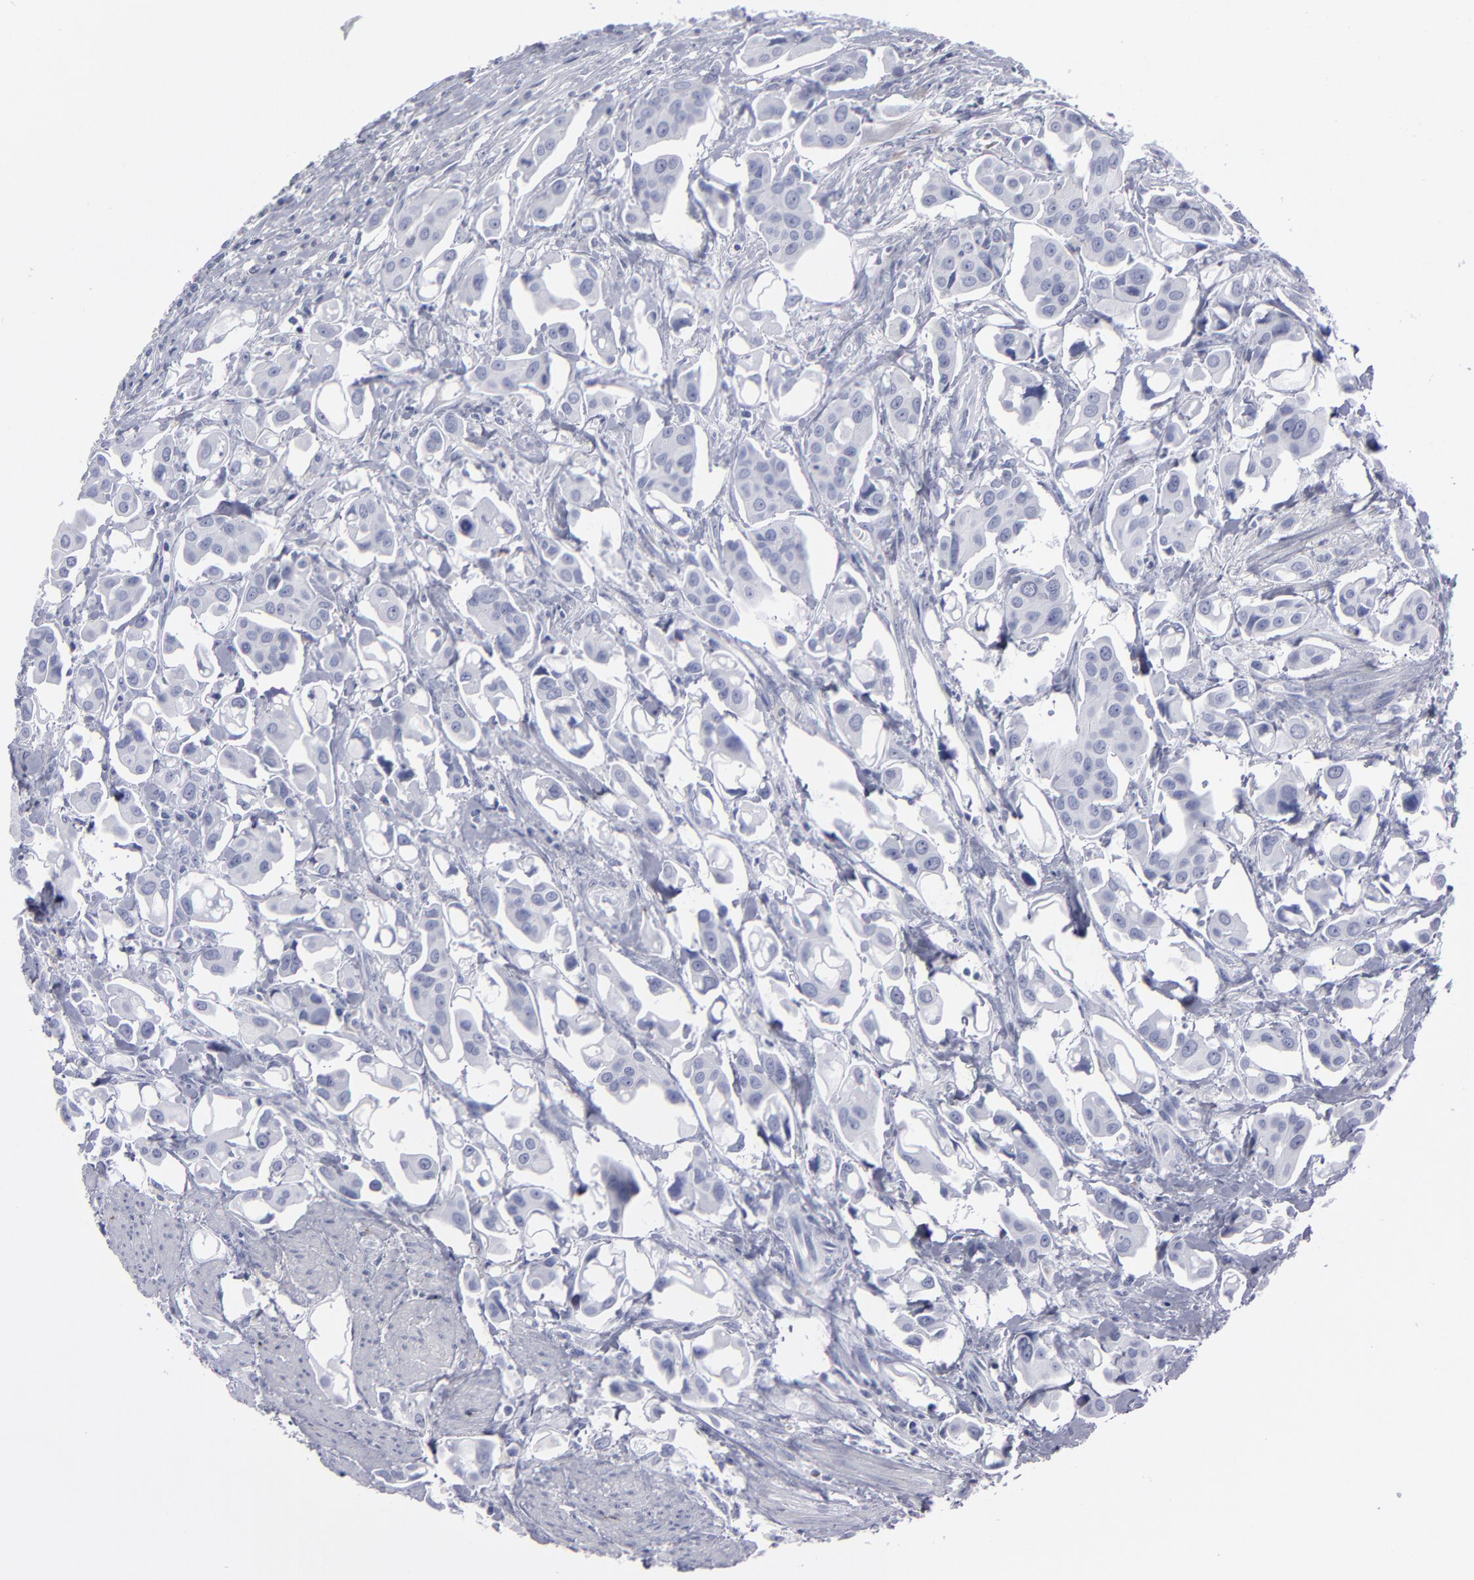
{"staining": {"intensity": "negative", "quantity": "none", "location": "none"}, "tissue": "urothelial cancer", "cell_type": "Tumor cells", "image_type": "cancer", "snomed": [{"axis": "morphology", "description": "Urothelial carcinoma, High grade"}, {"axis": "topography", "description": "Urinary bladder"}], "caption": "Immunohistochemical staining of urothelial carcinoma (high-grade) displays no significant staining in tumor cells. Nuclei are stained in blue.", "gene": "CADM3", "patient": {"sex": "male", "age": 66}}